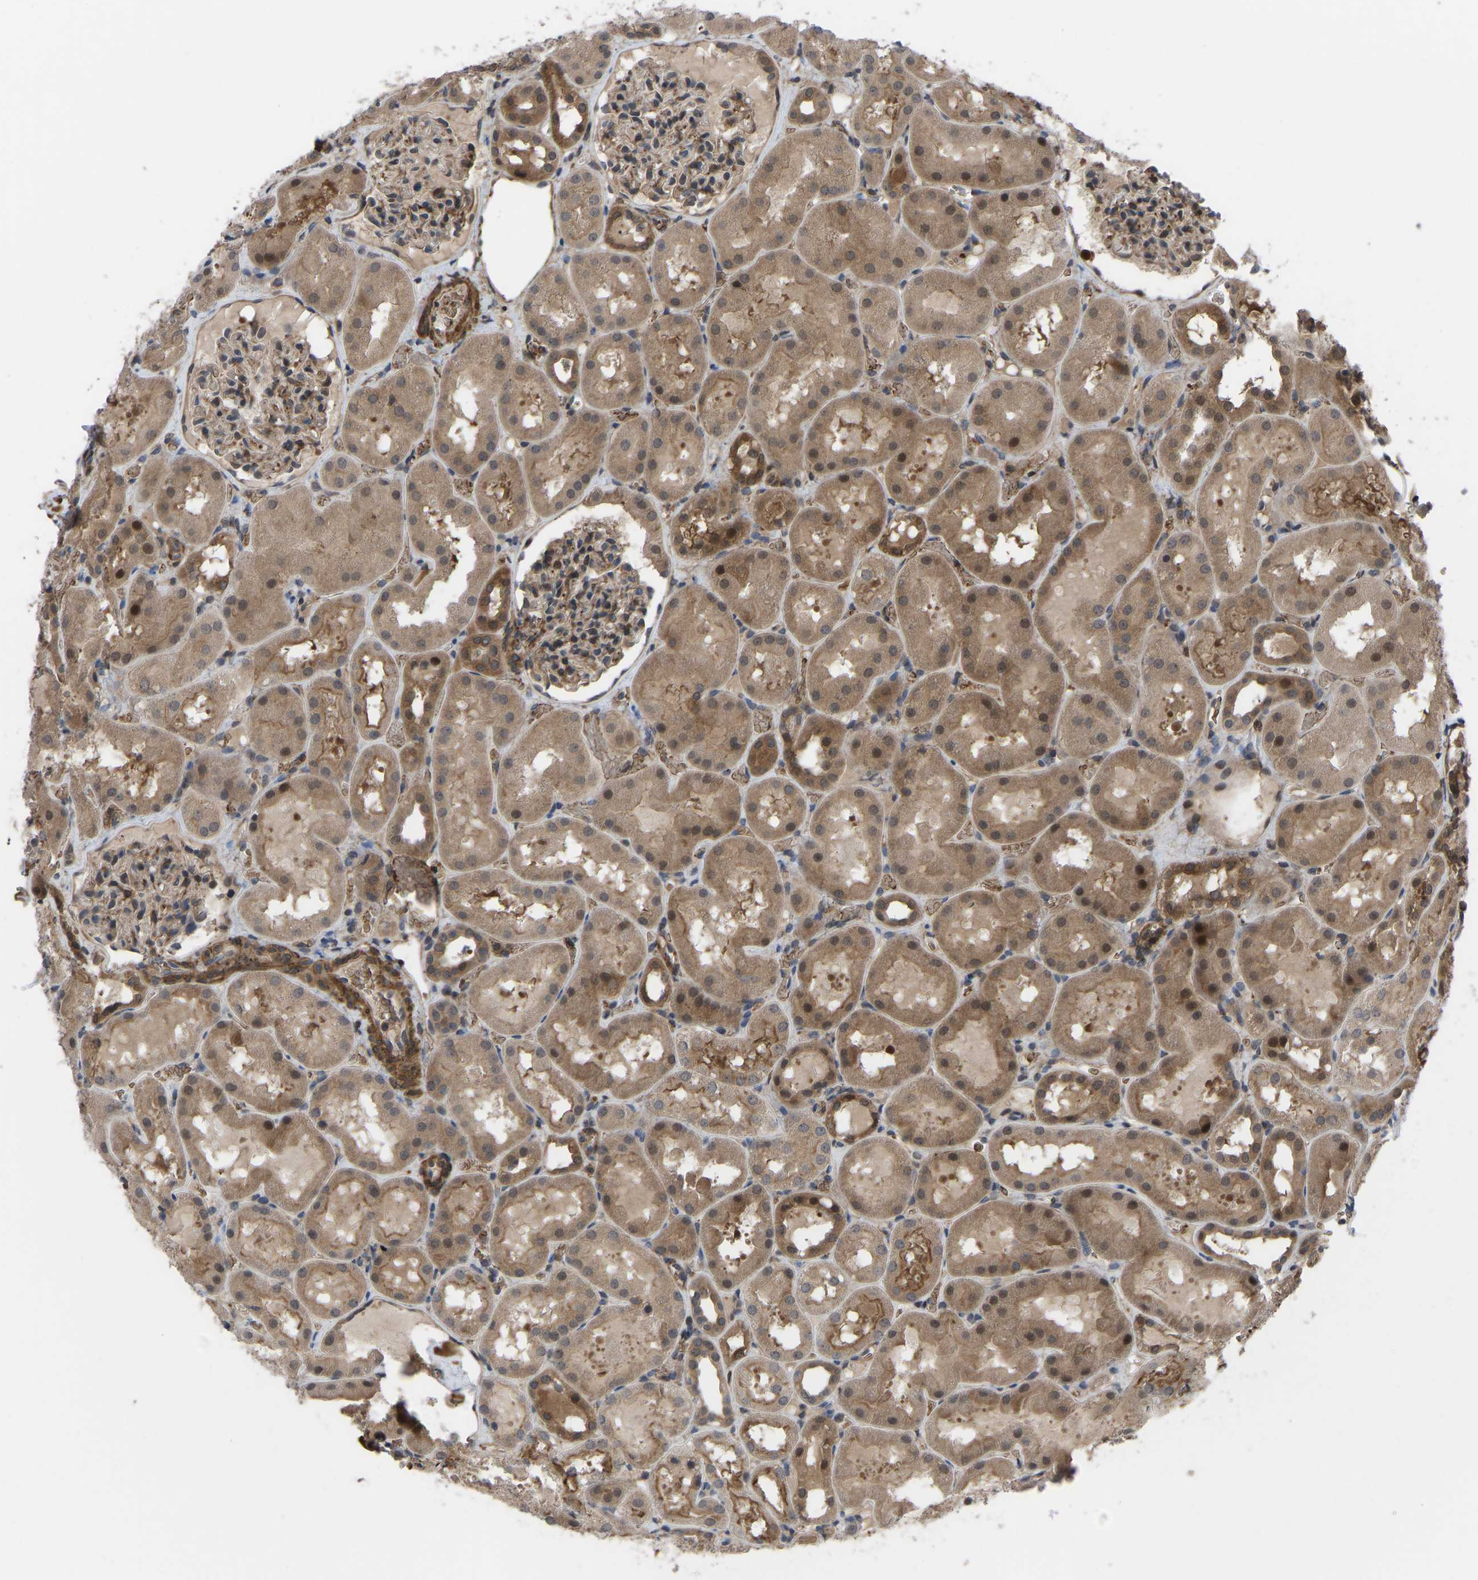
{"staining": {"intensity": "moderate", "quantity": "25%-75%", "location": "cytoplasmic/membranous"}, "tissue": "kidney", "cell_type": "Cells in glomeruli", "image_type": "normal", "snomed": [{"axis": "morphology", "description": "Normal tissue, NOS"}, {"axis": "topography", "description": "Kidney"}, {"axis": "topography", "description": "Urinary bladder"}], "caption": "Immunohistochemistry (IHC) (DAB) staining of benign human kidney shows moderate cytoplasmic/membranous protein staining in about 25%-75% of cells in glomeruli.", "gene": "CYP7B1", "patient": {"sex": "male", "age": 16}}